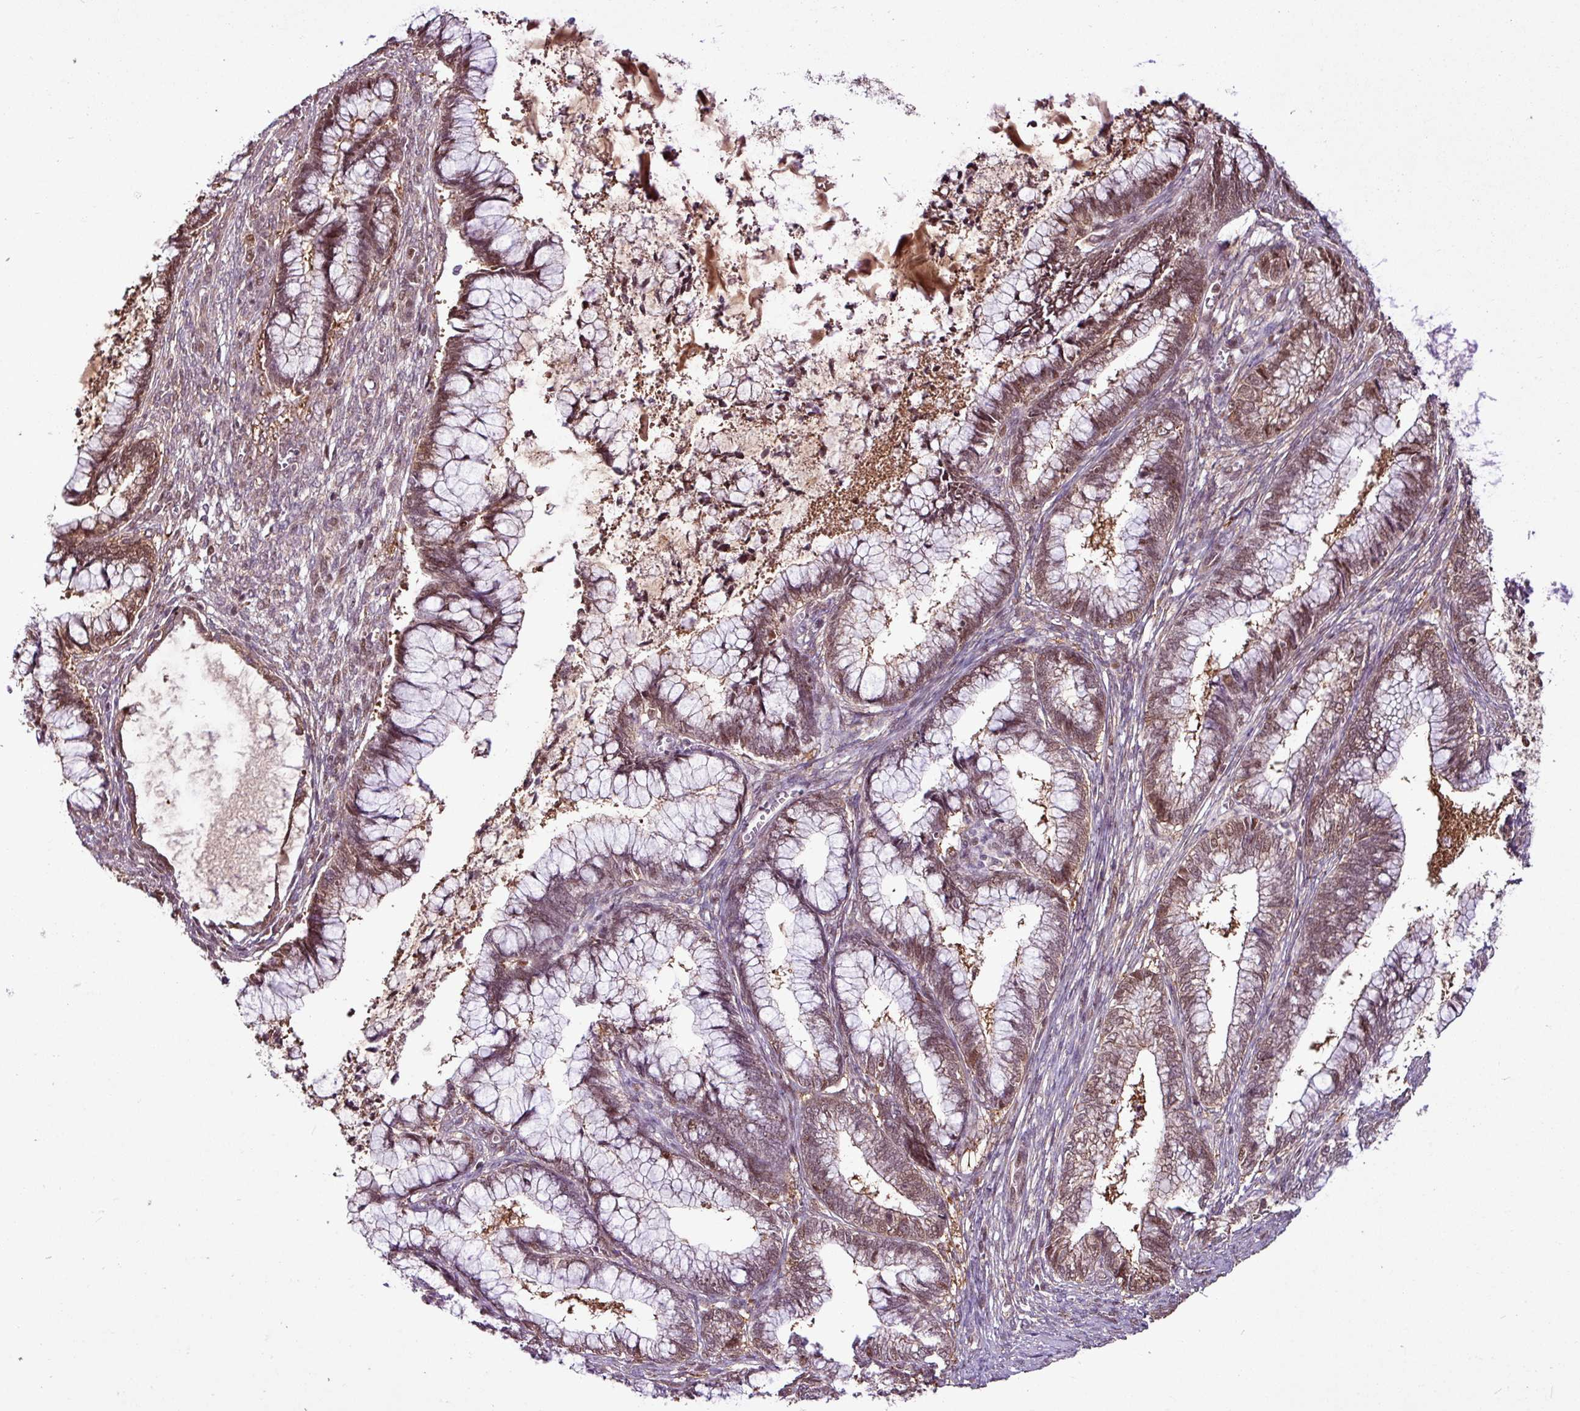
{"staining": {"intensity": "moderate", "quantity": ">75%", "location": "cytoplasmic/membranous,nuclear"}, "tissue": "cervical cancer", "cell_type": "Tumor cells", "image_type": "cancer", "snomed": [{"axis": "morphology", "description": "Adenocarcinoma, NOS"}, {"axis": "topography", "description": "Cervix"}], "caption": "High-magnification brightfield microscopy of cervical cancer (adenocarcinoma) stained with DAB (brown) and counterstained with hematoxylin (blue). tumor cells exhibit moderate cytoplasmic/membranous and nuclear positivity is appreciated in about>75% of cells. Using DAB (3,3'-diaminobenzidine) (brown) and hematoxylin (blue) stains, captured at high magnification using brightfield microscopy.", "gene": "ITPKC", "patient": {"sex": "female", "age": 44}}